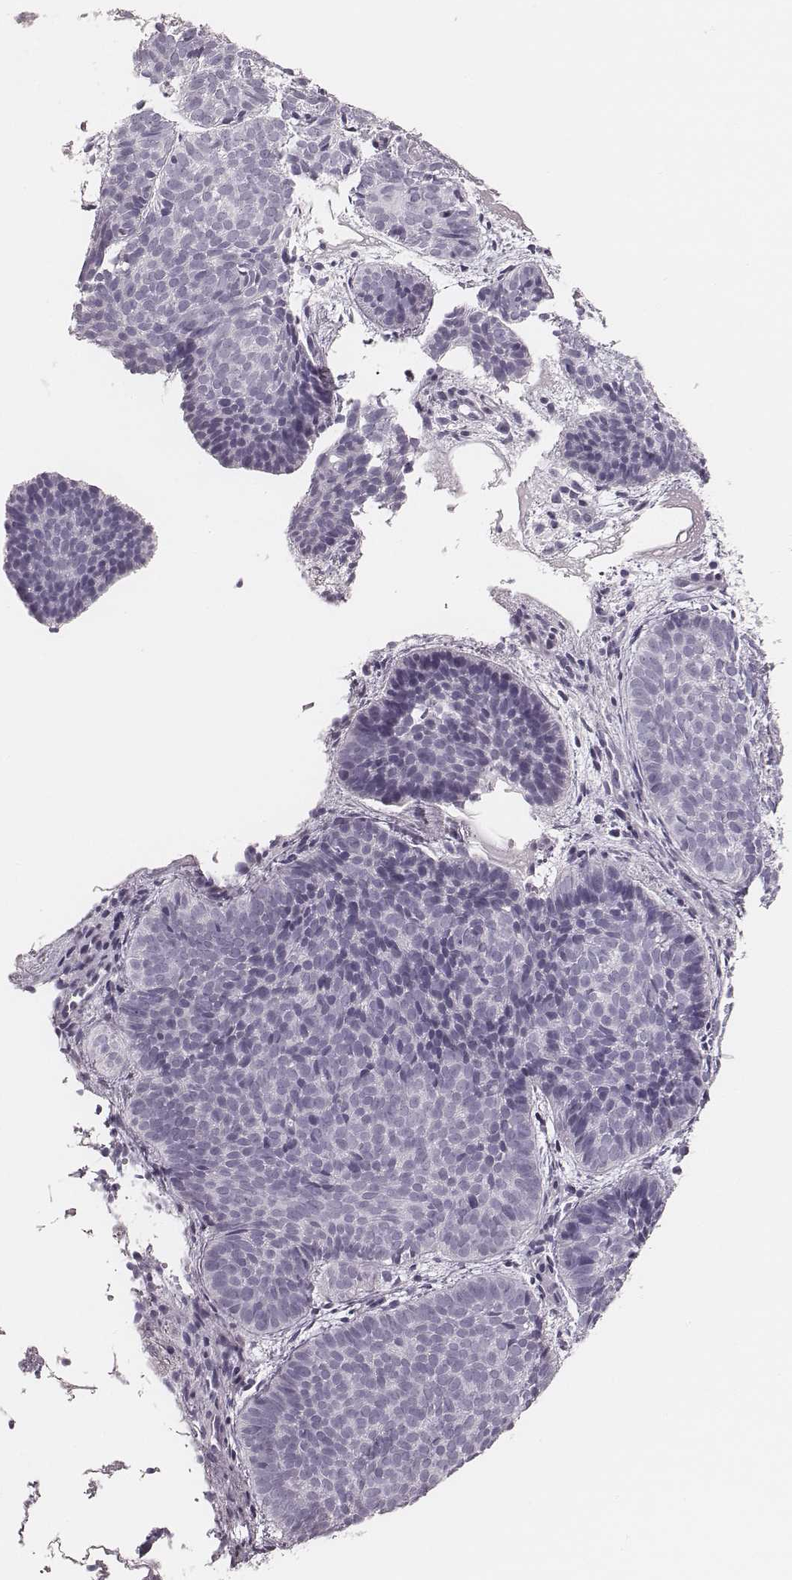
{"staining": {"intensity": "negative", "quantity": "none", "location": "none"}, "tissue": "skin cancer", "cell_type": "Tumor cells", "image_type": "cancer", "snomed": [{"axis": "morphology", "description": "Basal cell carcinoma"}, {"axis": "topography", "description": "Skin"}], "caption": "This image is of skin cancer (basal cell carcinoma) stained with IHC to label a protein in brown with the nuclei are counter-stained blue. There is no positivity in tumor cells. Brightfield microscopy of immunohistochemistry (IHC) stained with DAB (3,3'-diaminobenzidine) (brown) and hematoxylin (blue), captured at high magnification.", "gene": "MSX1", "patient": {"sex": "male", "age": 57}}